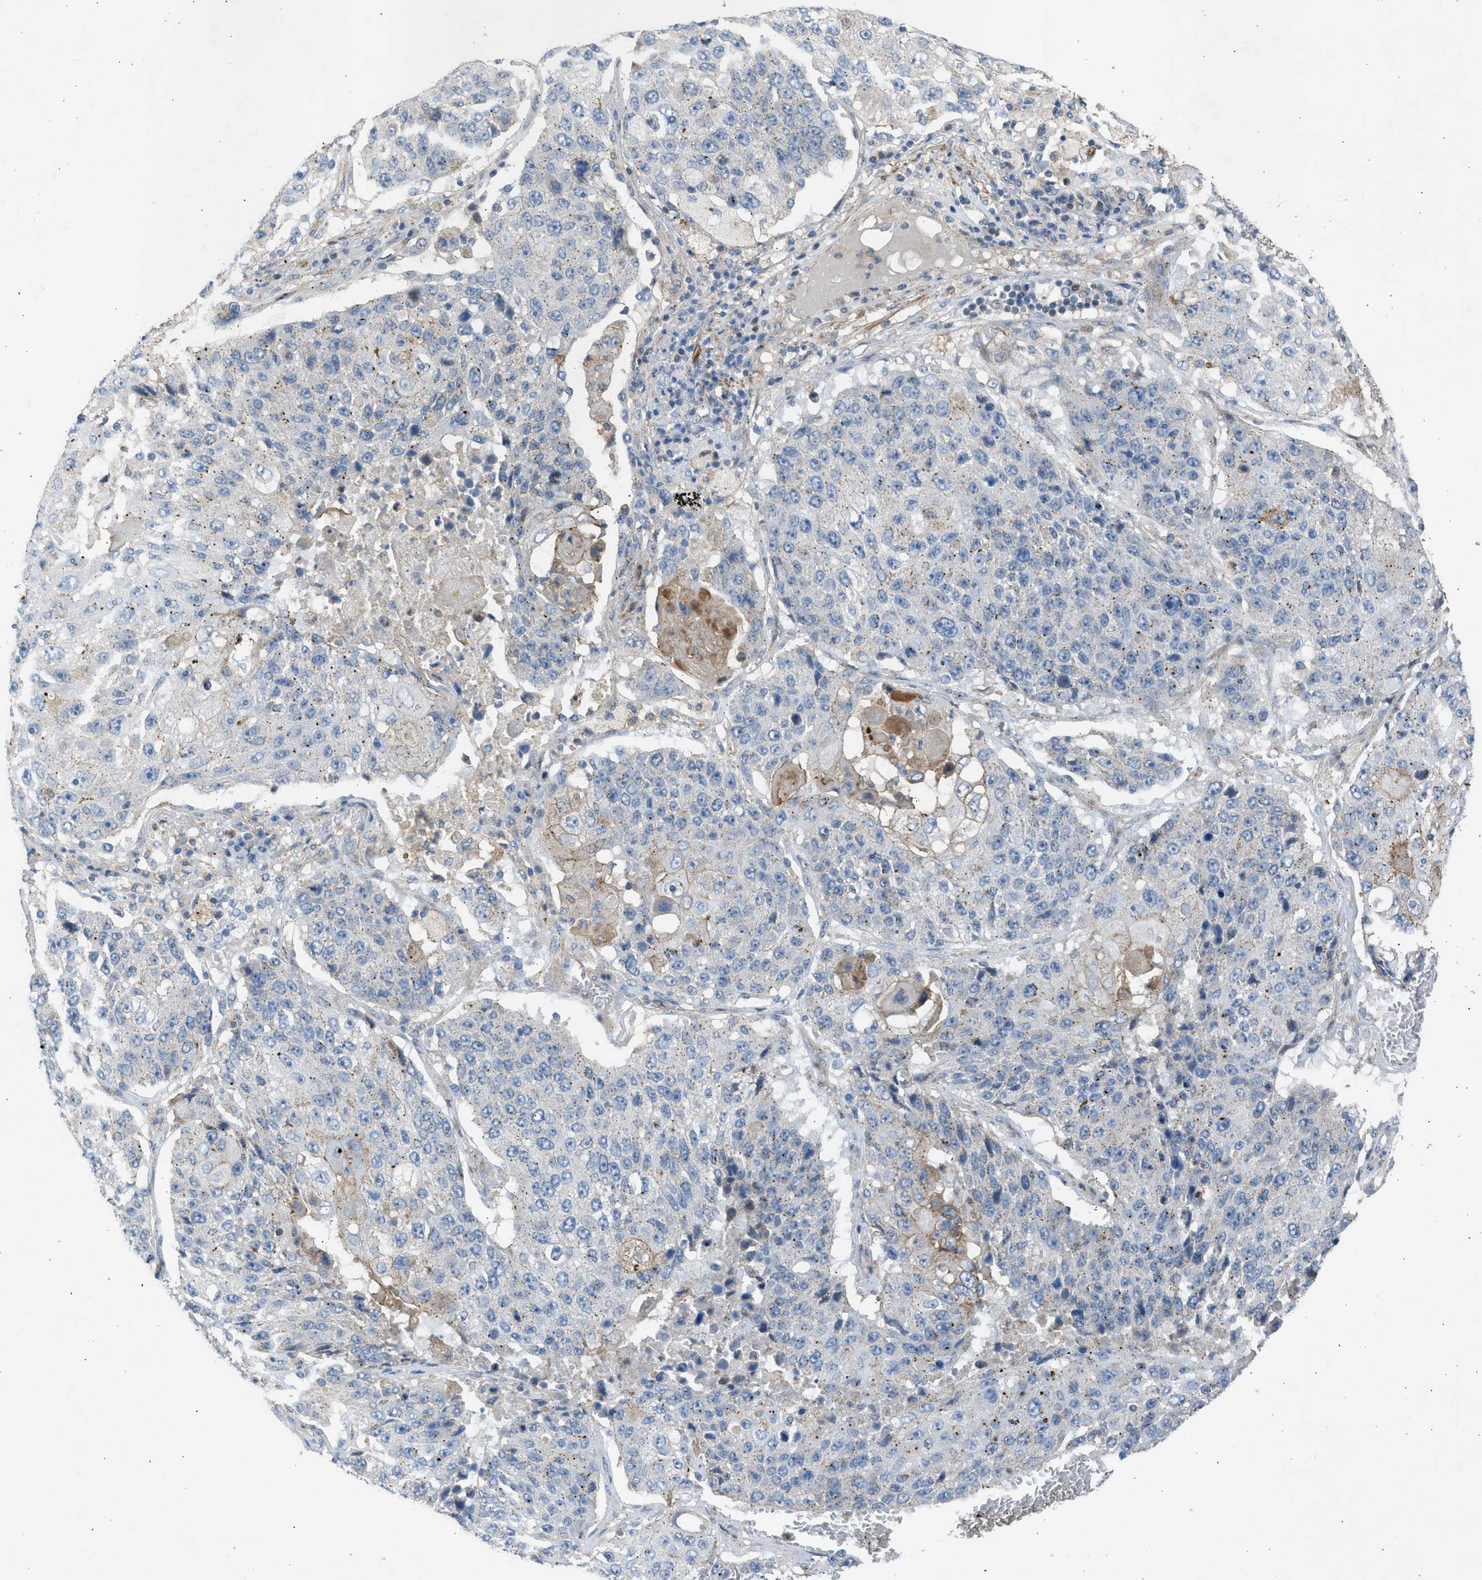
{"staining": {"intensity": "weak", "quantity": "<25%", "location": "cytoplasmic/membranous"}, "tissue": "lung cancer", "cell_type": "Tumor cells", "image_type": "cancer", "snomed": [{"axis": "morphology", "description": "Squamous cell carcinoma, NOS"}, {"axis": "topography", "description": "Lung"}], "caption": "Immunohistochemistry (IHC) micrograph of neoplastic tissue: lung squamous cell carcinoma stained with DAB (3,3'-diaminobenzidine) demonstrates no significant protein staining in tumor cells.", "gene": "PCNX3", "patient": {"sex": "male", "age": 61}}